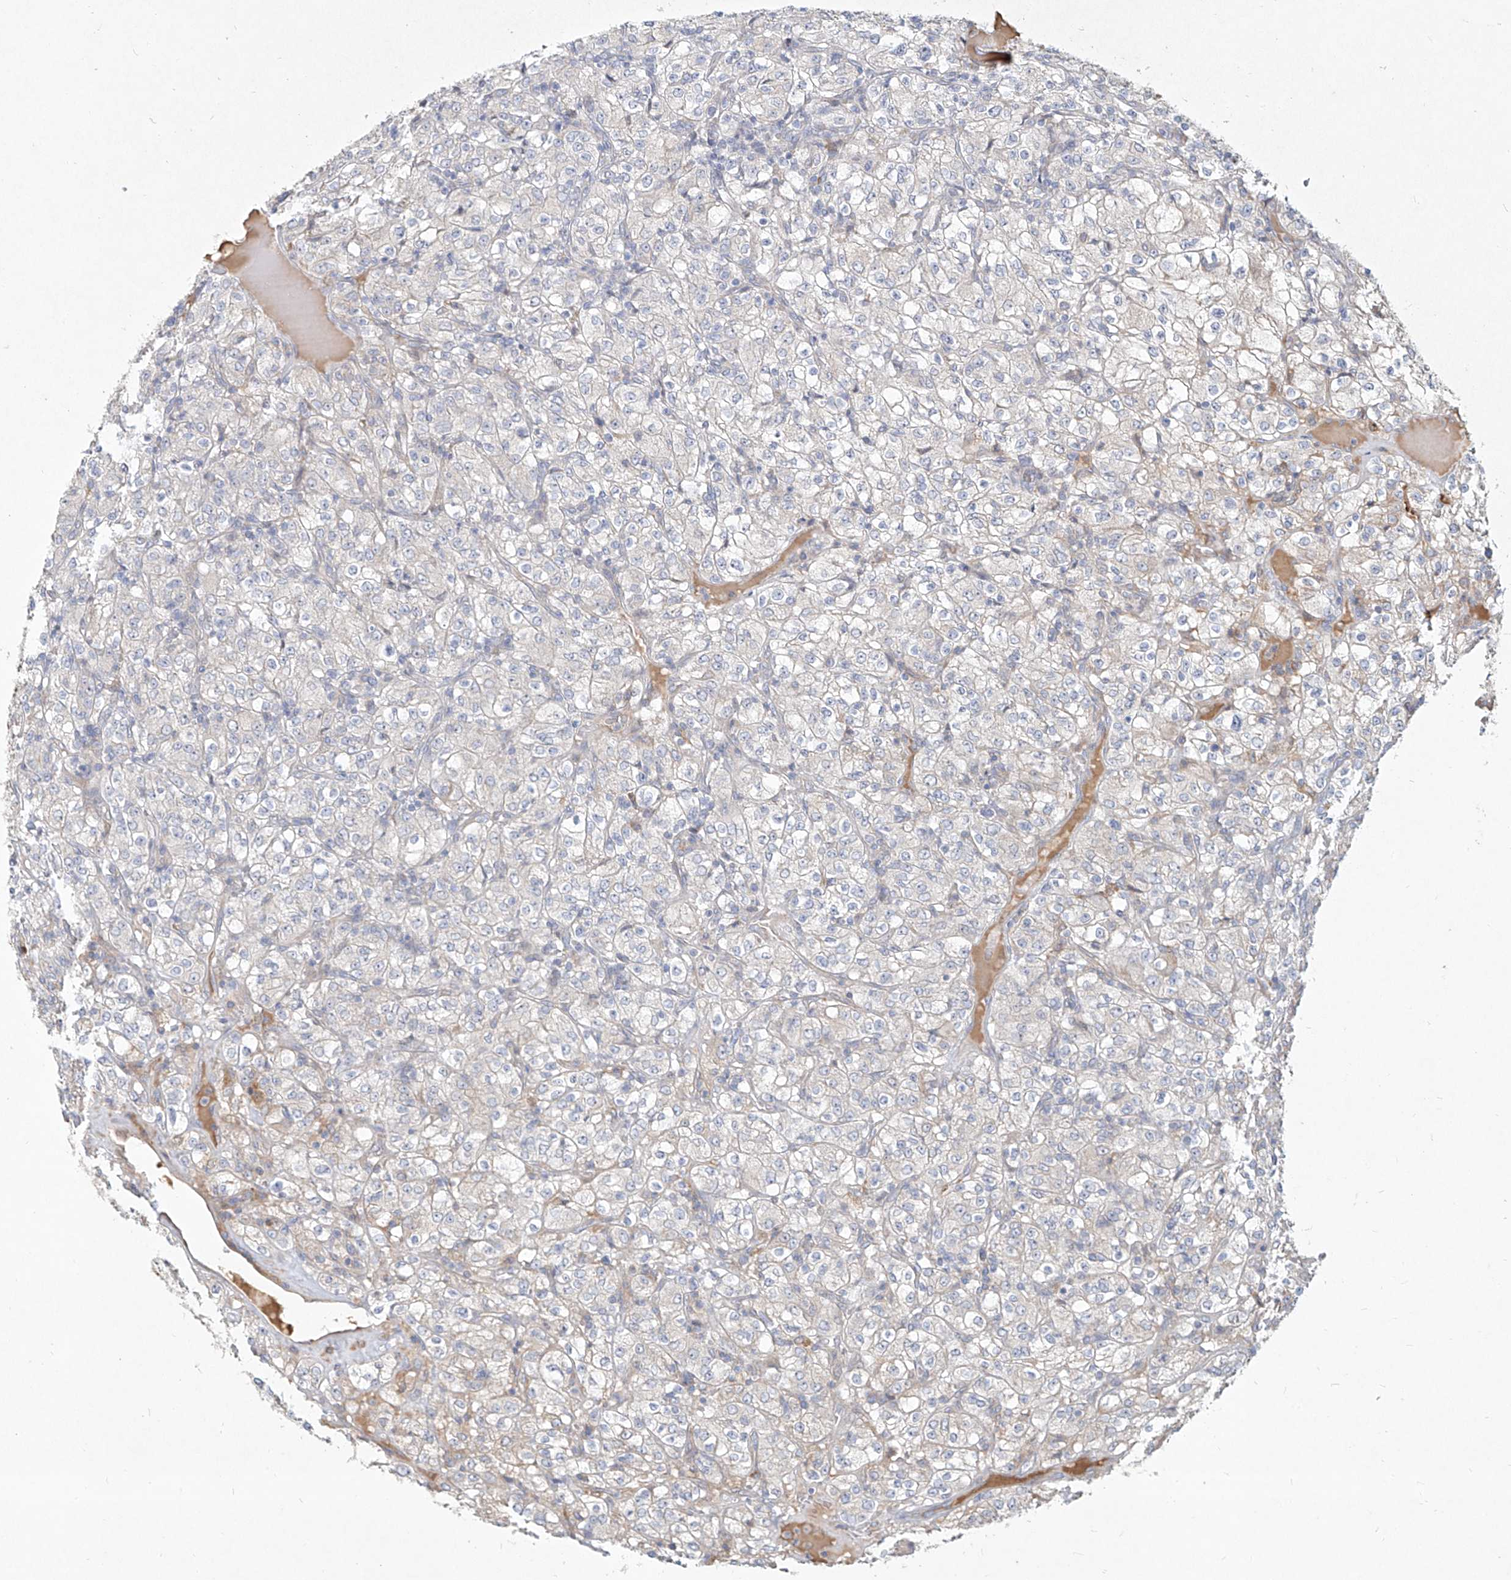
{"staining": {"intensity": "negative", "quantity": "none", "location": "none"}, "tissue": "renal cancer", "cell_type": "Tumor cells", "image_type": "cancer", "snomed": [{"axis": "morphology", "description": "Normal tissue, NOS"}, {"axis": "morphology", "description": "Adenocarcinoma, NOS"}, {"axis": "topography", "description": "Kidney"}], "caption": "IHC histopathology image of human adenocarcinoma (renal) stained for a protein (brown), which shows no expression in tumor cells.", "gene": "CD209", "patient": {"sex": "female", "age": 72}}